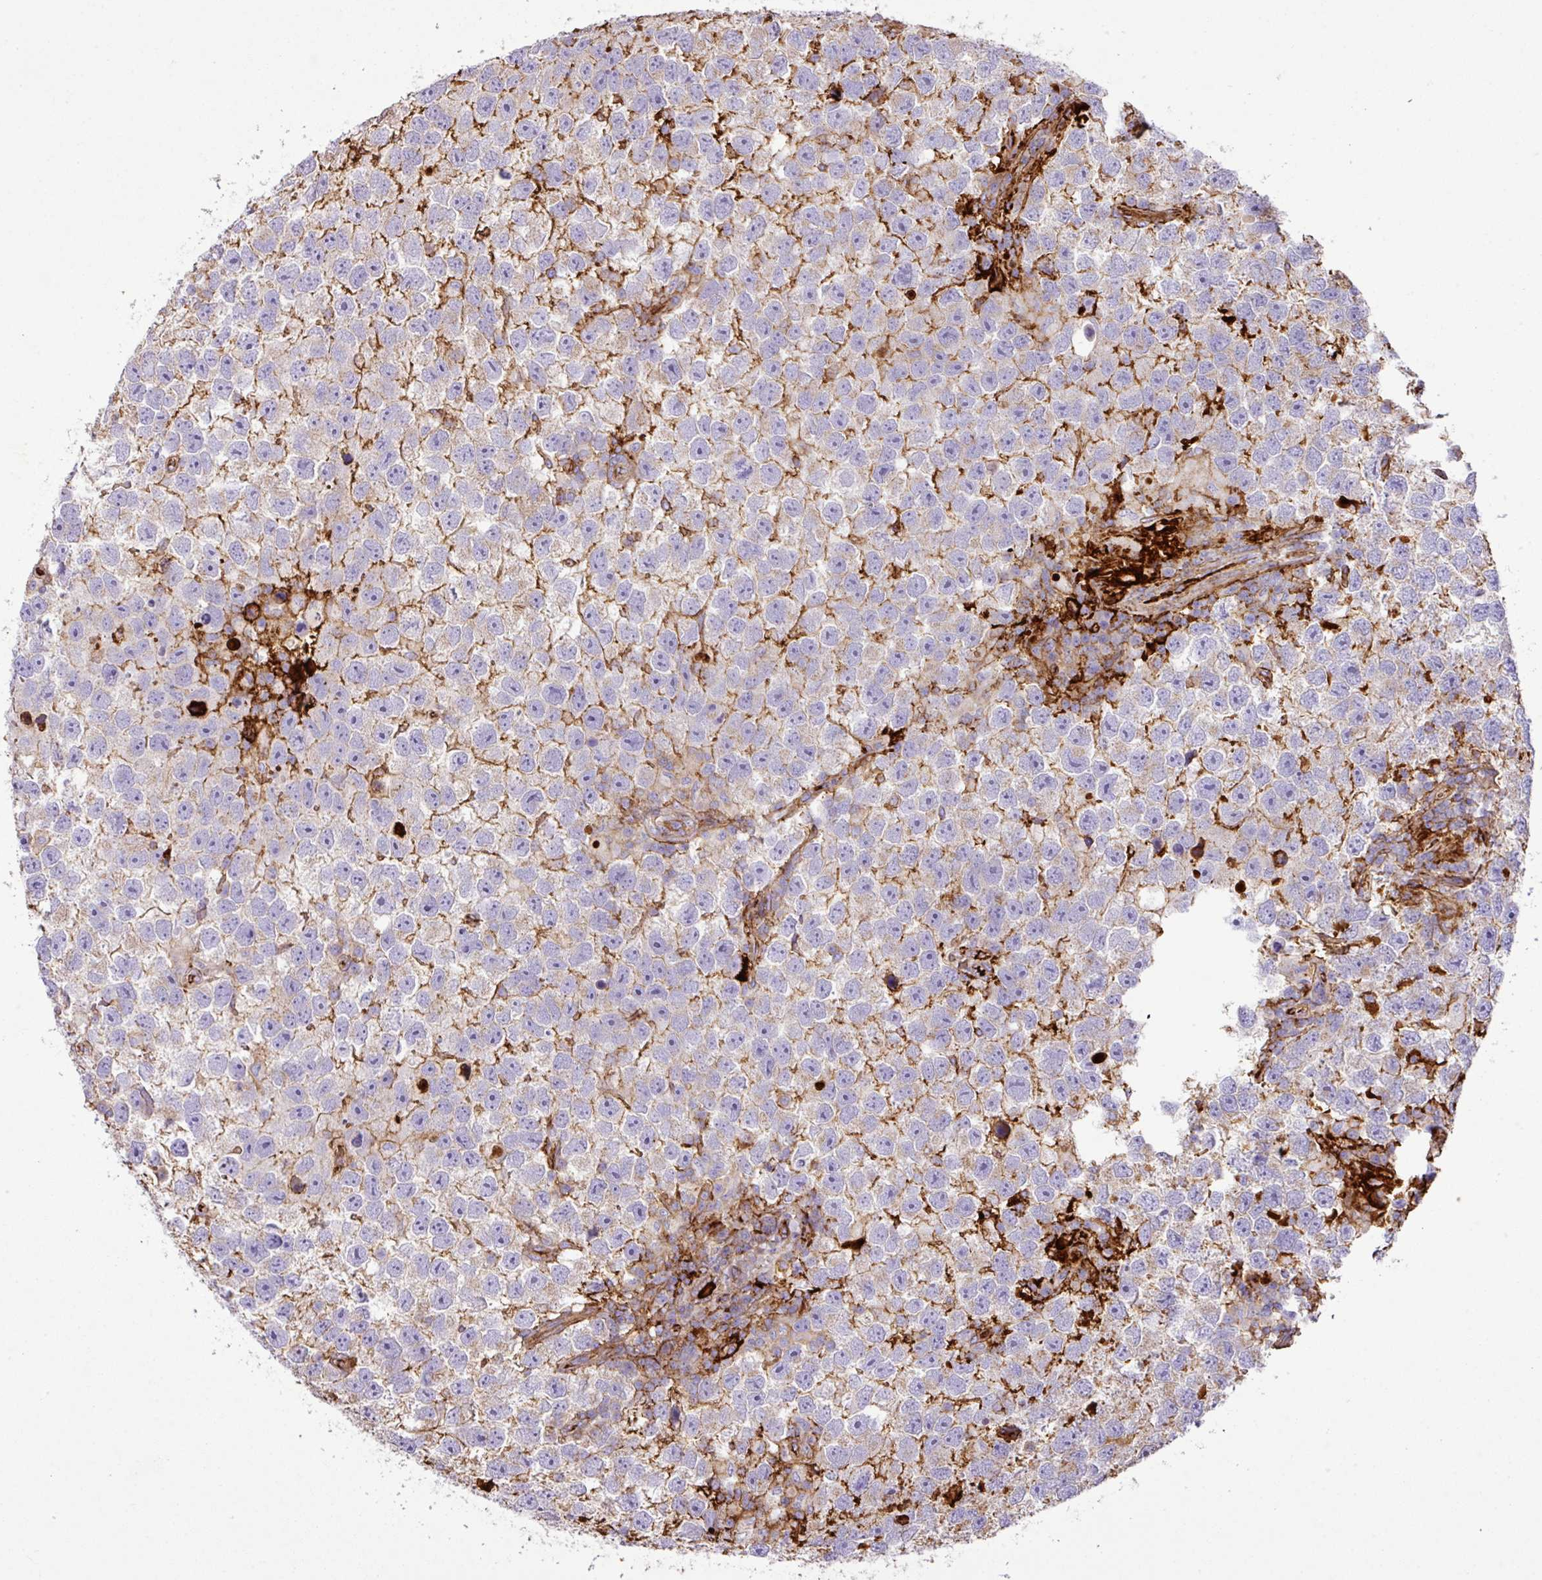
{"staining": {"intensity": "moderate", "quantity": "<25%", "location": "cytoplasmic/membranous"}, "tissue": "testis cancer", "cell_type": "Tumor cells", "image_type": "cancer", "snomed": [{"axis": "morphology", "description": "Seminoma, NOS"}, {"axis": "topography", "description": "Testis"}], "caption": "IHC staining of testis seminoma, which demonstrates low levels of moderate cytoplasmic/membranous positivity in about <25% of tumor cells indicating moderate cytoplasmic/membranous protein positivity. The staining was performed using DAB (3,3'-diaminobenzidine) (brown) for protein detection and nuclei were counterstained in hematoxylin (blue).", "gene": "CTXN2", "patient": {"sex": "male", "age": 26}}